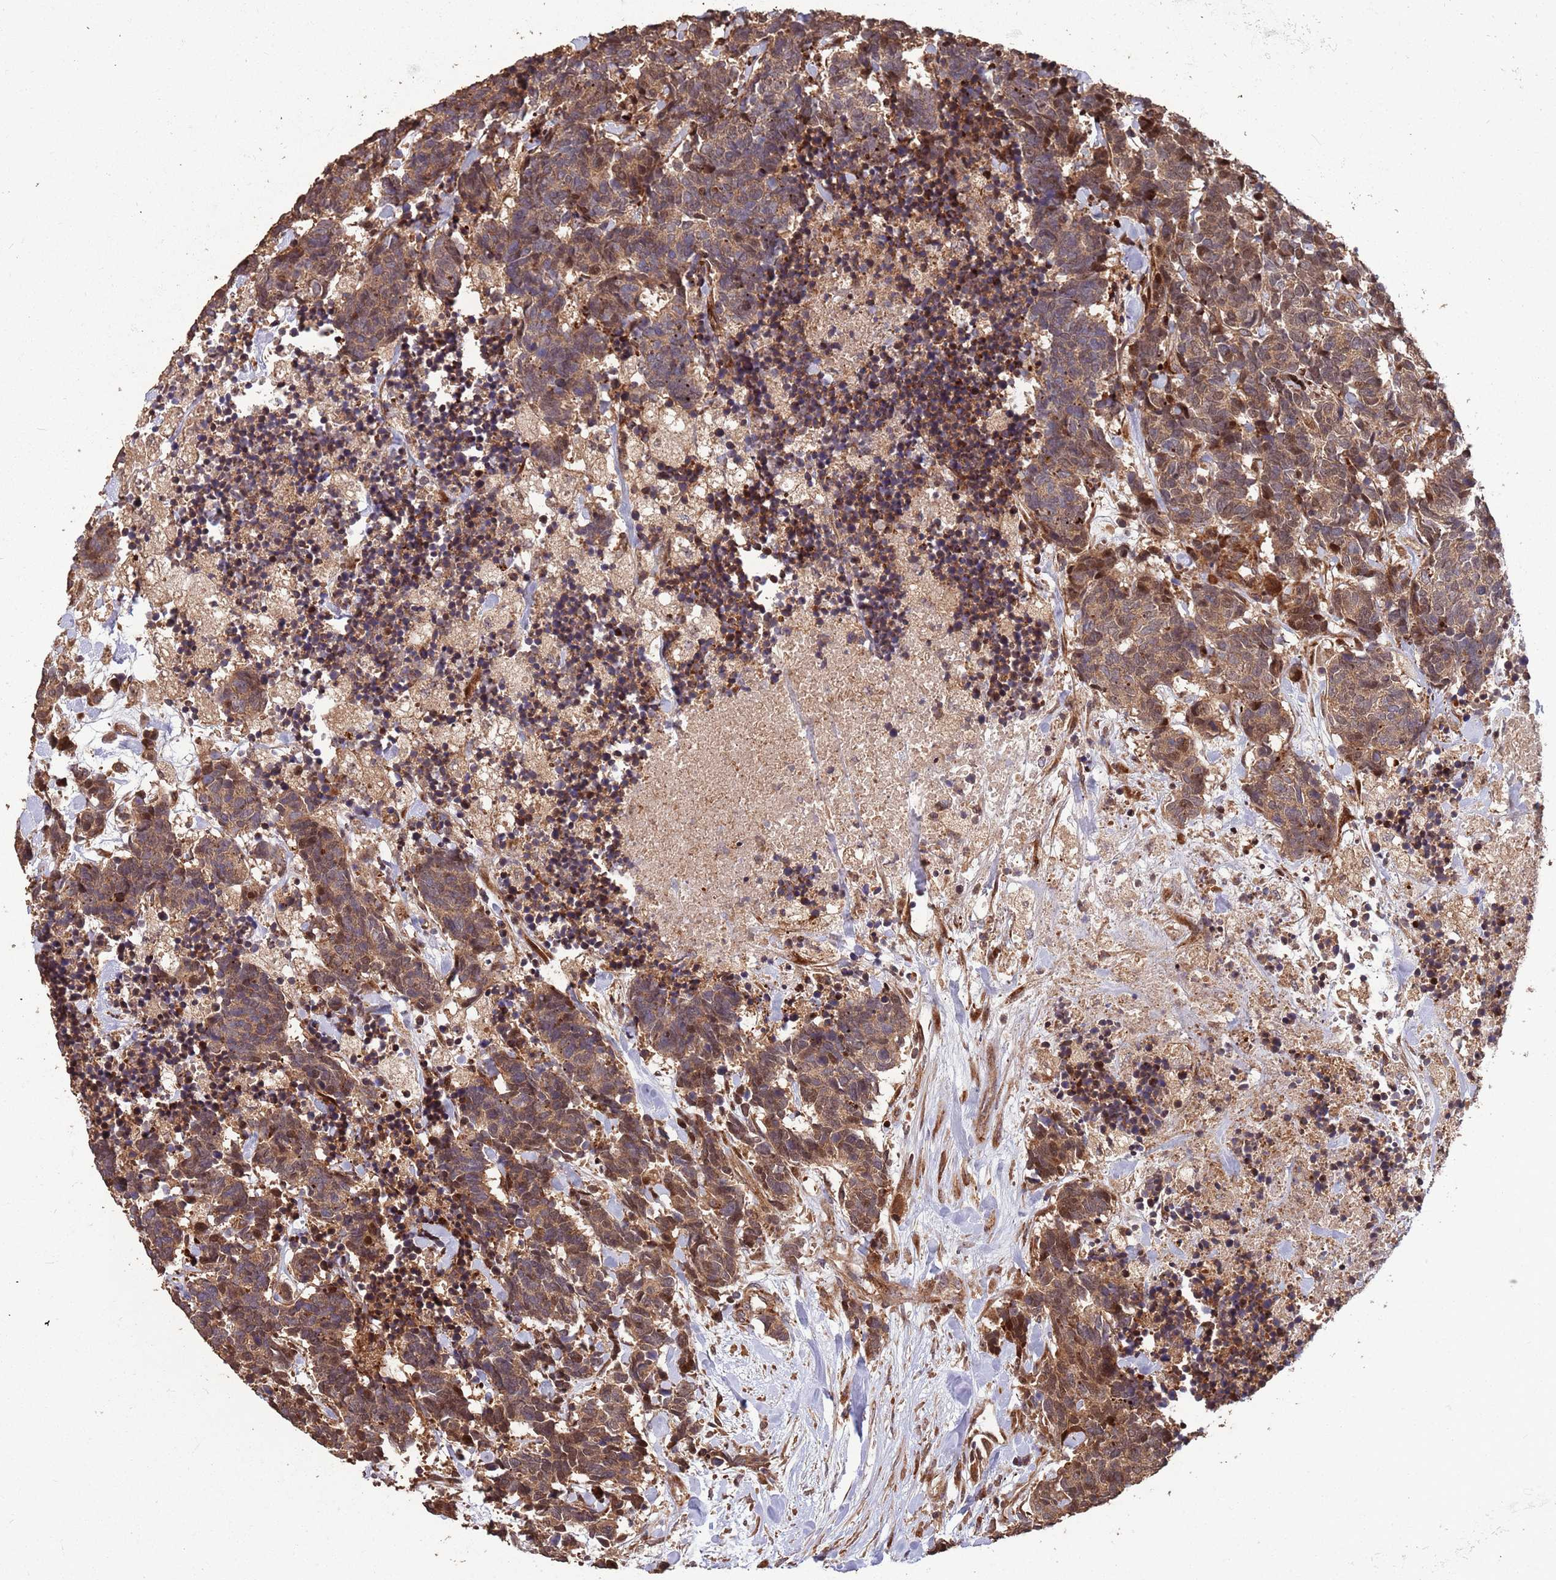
{"staining": {"intensity": "moderate", "quantity": ">75%", "location": "cytoplasmic/membranous"}, "tissue": "carcinoid", "cell_type": "Tumor cells", "image_type": "cancer", "snomed": [{"axis": "morphology", "description": "Carcinoma, NOS"}, {"axis": "morphology", "description": "Carcinoid, malignant, NOS"}, {"axis": "topography", "description": "Prostate"}], "caption": "Protein expression analysis of malignant carcinoid demonstrates moderate cytoplasmic/membranous positivity in about >75% of tumor cells.", "gene": "ZNF428", "patient": {"sex": "male", "age": 57}}